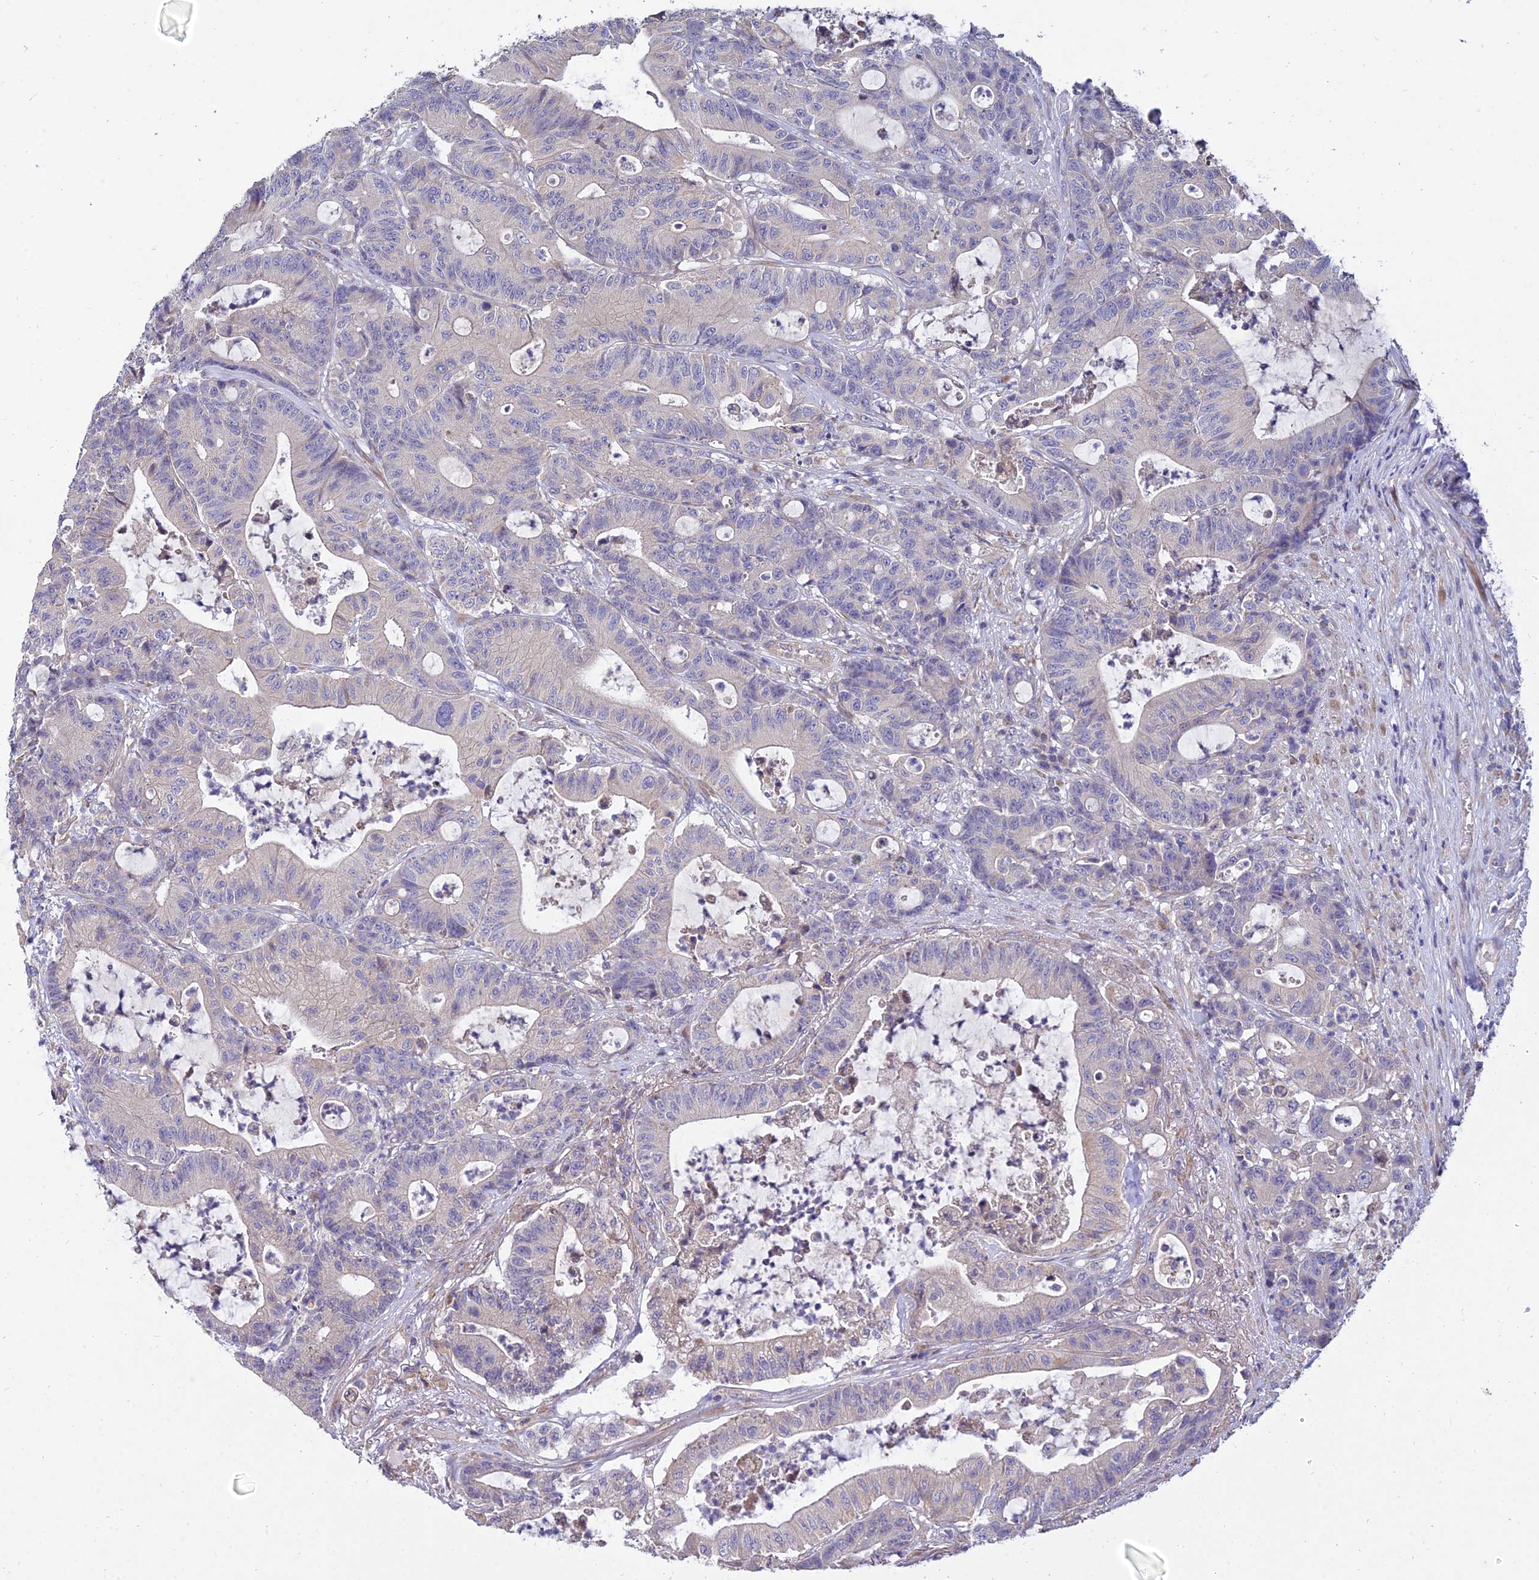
{"staining": {"intensity": "negative", "quantity": "none", "location": "none"}, "tissue": "colorectal cancer", "cell_type": "Tumor cells", "image_type": "cancer", "snomed": [{"axis": "morphology", "description": "Adenocarcinoma, NOS"}, {"axis": "topography", "description": "Colon"}], "caption": "This image is of colorectal adenocarcinoma stained with immunohistochemistry to label a protein in brown with the nuclei are counter-stained blue. There is no positivity in tumor cells. (DAB (3,3'-diaminobenzidine) immunohistochemistry visualized using brightfield microscopy, high magnification).", "gene": "ARL8B", "patient": {"sex": "female", "age": 84}}